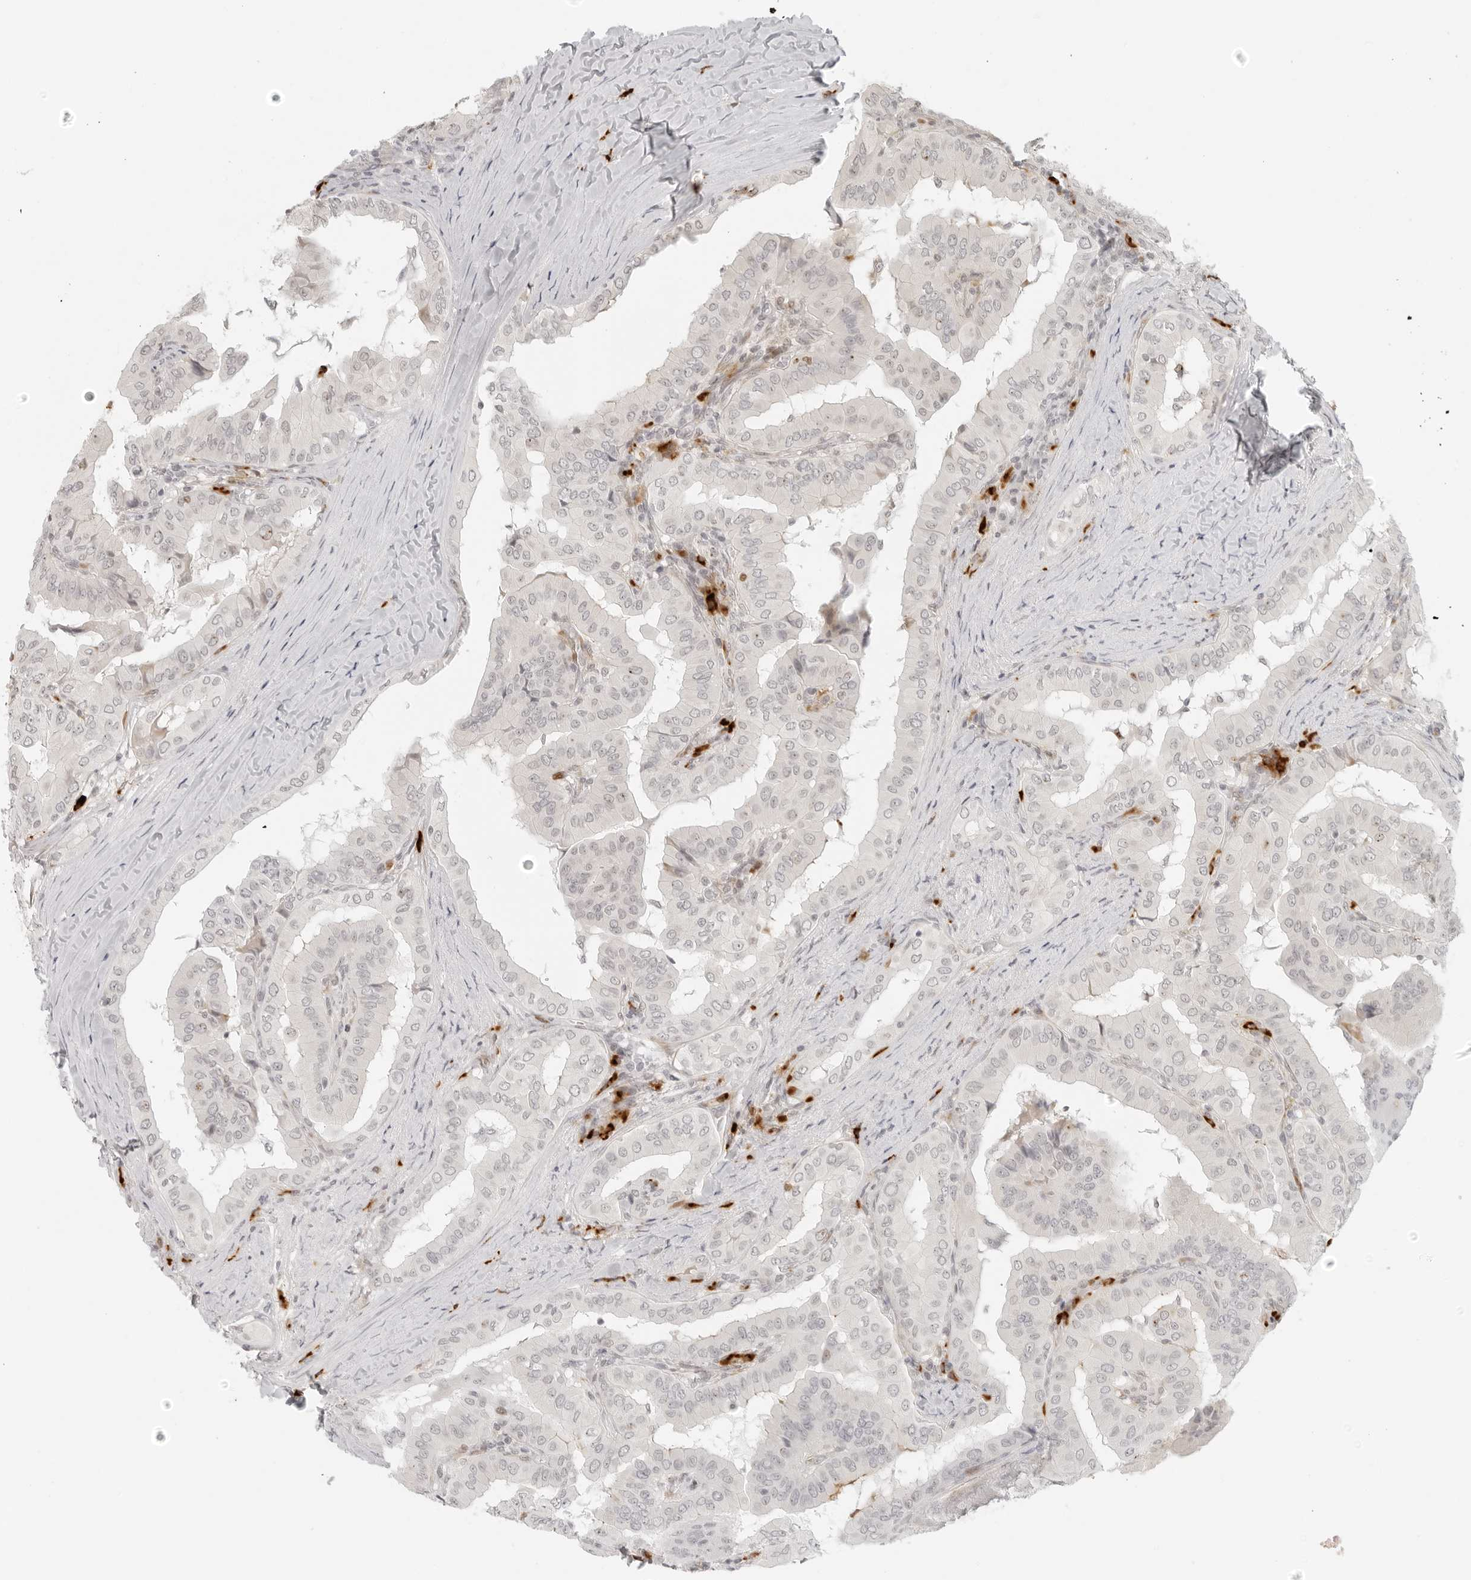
{"staining": {"intensity": "negative", "quantity": "none", "location": "none"}, "tissue": "thyroid cancer", "cell_type": "Tumor cells", "image_type": "cancer", "snomed": [{"axis": "morphology", "description": "Papillary adenocarcinoma, NOS"}, {"axis": "topography", "description": "Thyroid gland"}], "caption": "An IHC histopathology image of thyroid cancer (papillary adenocarcinoma) is shown. There is no staining in tumor cells of thyroid cancer (papillary adenocarcinoma).", "gene": "ZNF678", "patient": {"sex": "male", "age": 33}}